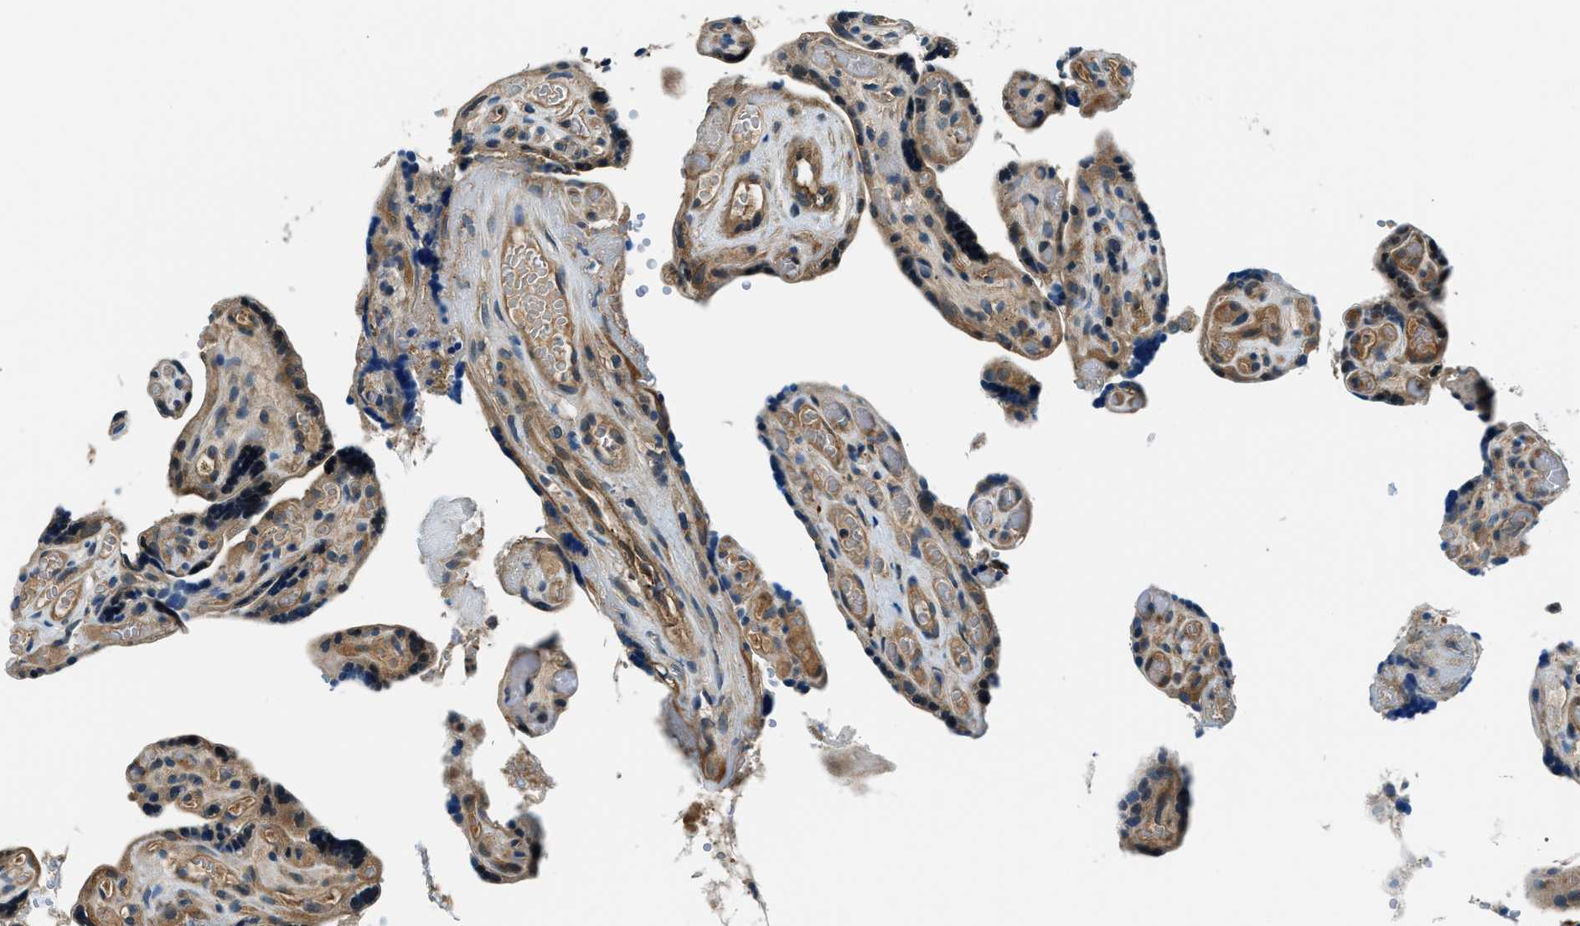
{"staining": {"intensity": "moderate", "quantity": ">75%", "location": "cytoplasmic/membranous,nuclear"}, "tissue": "placenta", "cell_type": "Trophoblastic cells", "image_type": "normal", "snomed": [{"axis": "morphology", "description": "Normal tissue, NOS"}, {"axis": "topography", "description": "Placenta"}], "caption": "Protein staining by immunohistochemistry (IHC) demonstrates moderate cytoplasmic/membranous,nuclear expression in approximately >75% of trophoblastic cells in normal placenta.", "gene": "SLC19A2", "patient": {"sex": "female", "age": 30}}